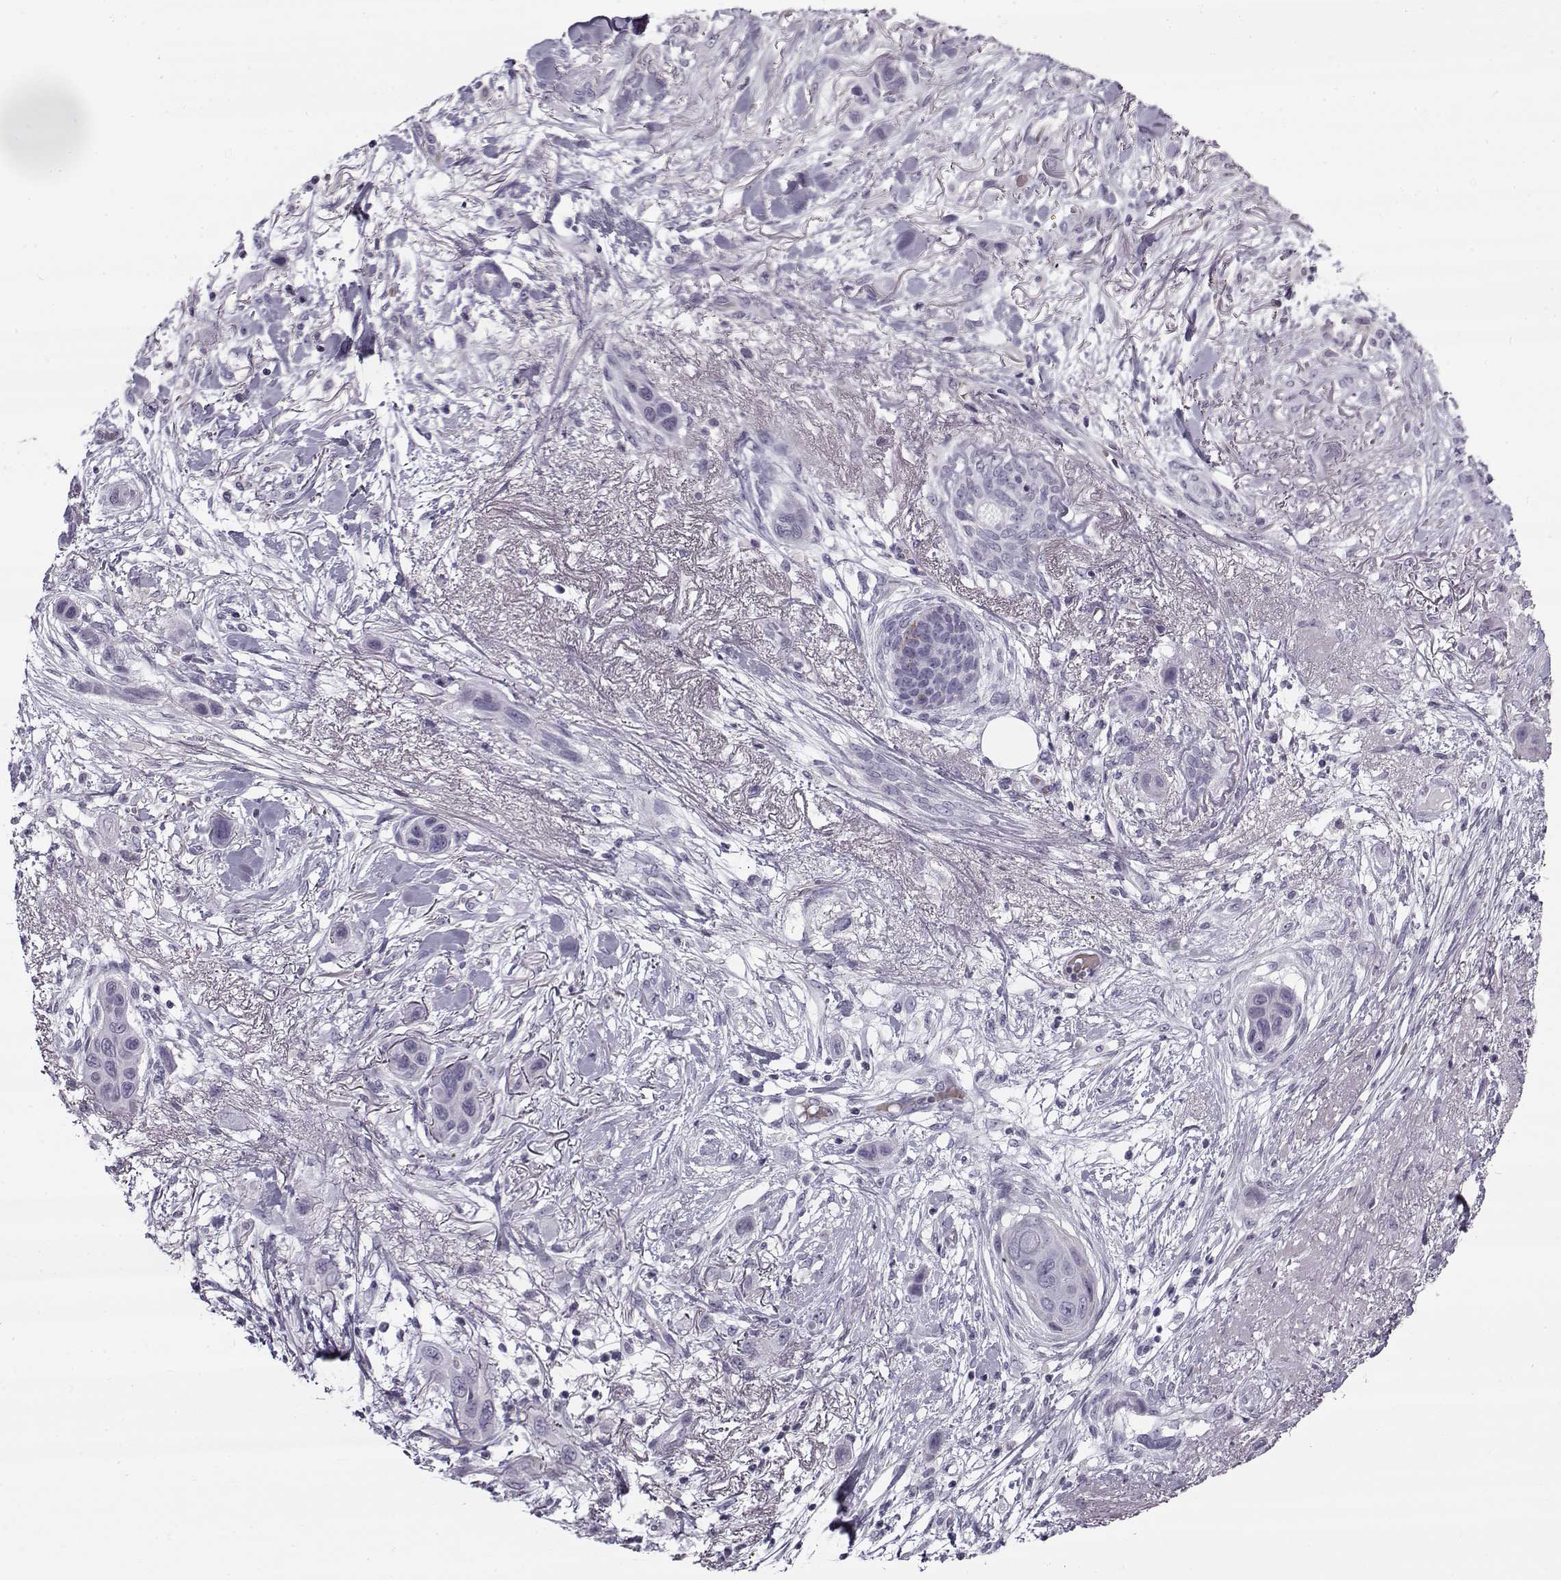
{"staining": {"intensity": "negative", "quantity": "none", "location": "none"}, "tissue": "skin cancer", "cell_type": "Tumor cells", "image_type": "cancer", "snomed": [{"axis": "morphology", "description": "Squamous cell carcinoma, NOS"}, {"axis": "topography", "description": "Skin"}], "caption": "IHC image of neoplastic tissue: skin cancer stained with DAB (3,3'-diaminobenzidine) displays no significant protein positivity in tumor cells.", "gene": "SNCA", "patient": {"sex": "male", "age": 79}}